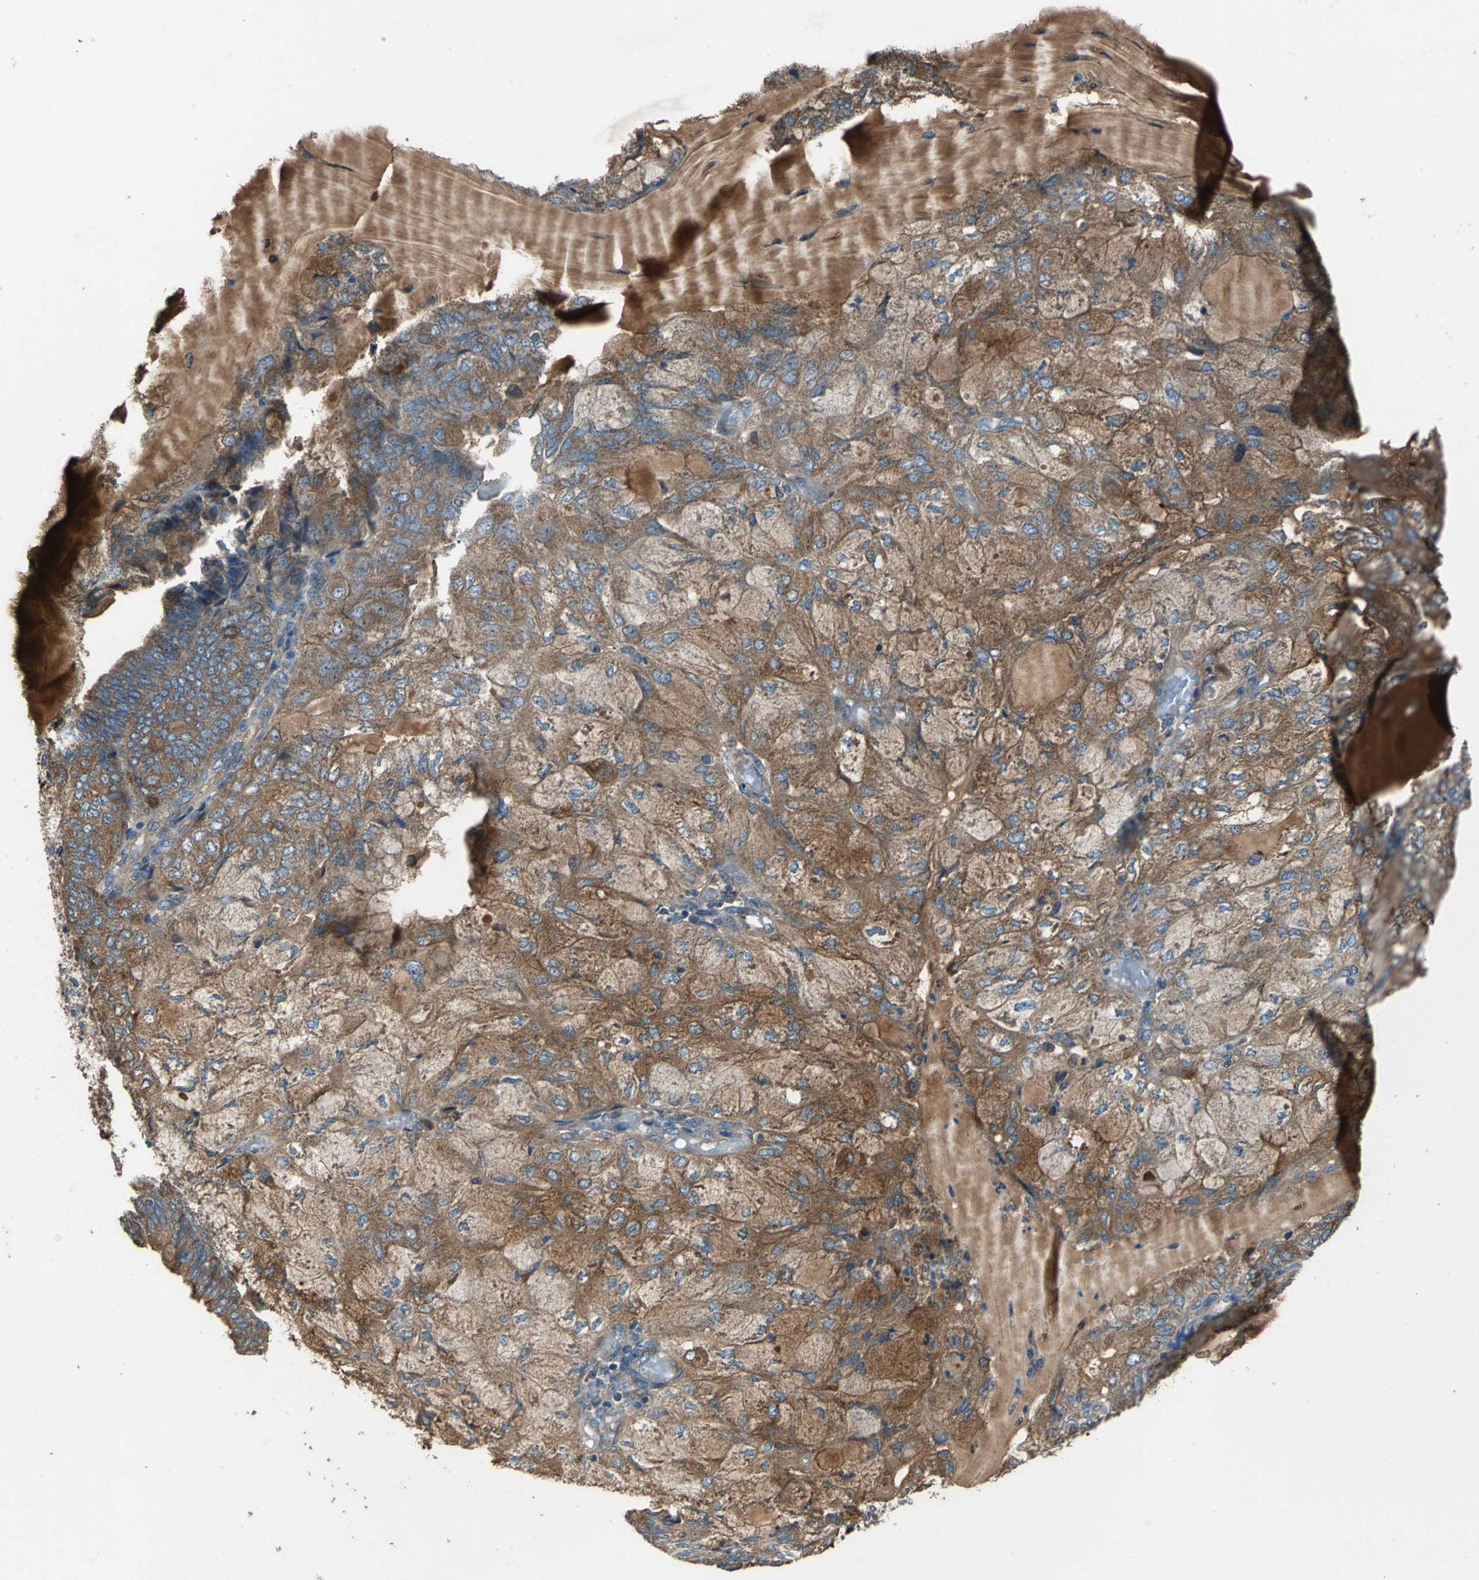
{"staining": {"intensity": "moderate", "quantity": ">75%", "location": "cytoplasmic/membranous"}, "tissue": "endometrial cancer", "cell_type": "Tumor cells", "image_type": "cancer", "snomed": [{"axis": "morphology", "description": "Adenocarcinoma, NOS"}, {"axis": "topography", "description": "Endometrium"}], "caption": "A brown stain highlights moderate cytoplasmic/membranous expression of a protein in endometrial cancer (adenocarcinoma) tumor cells.", "gene": "HEPH", "patient": {"sex": "female", "age": 81}}